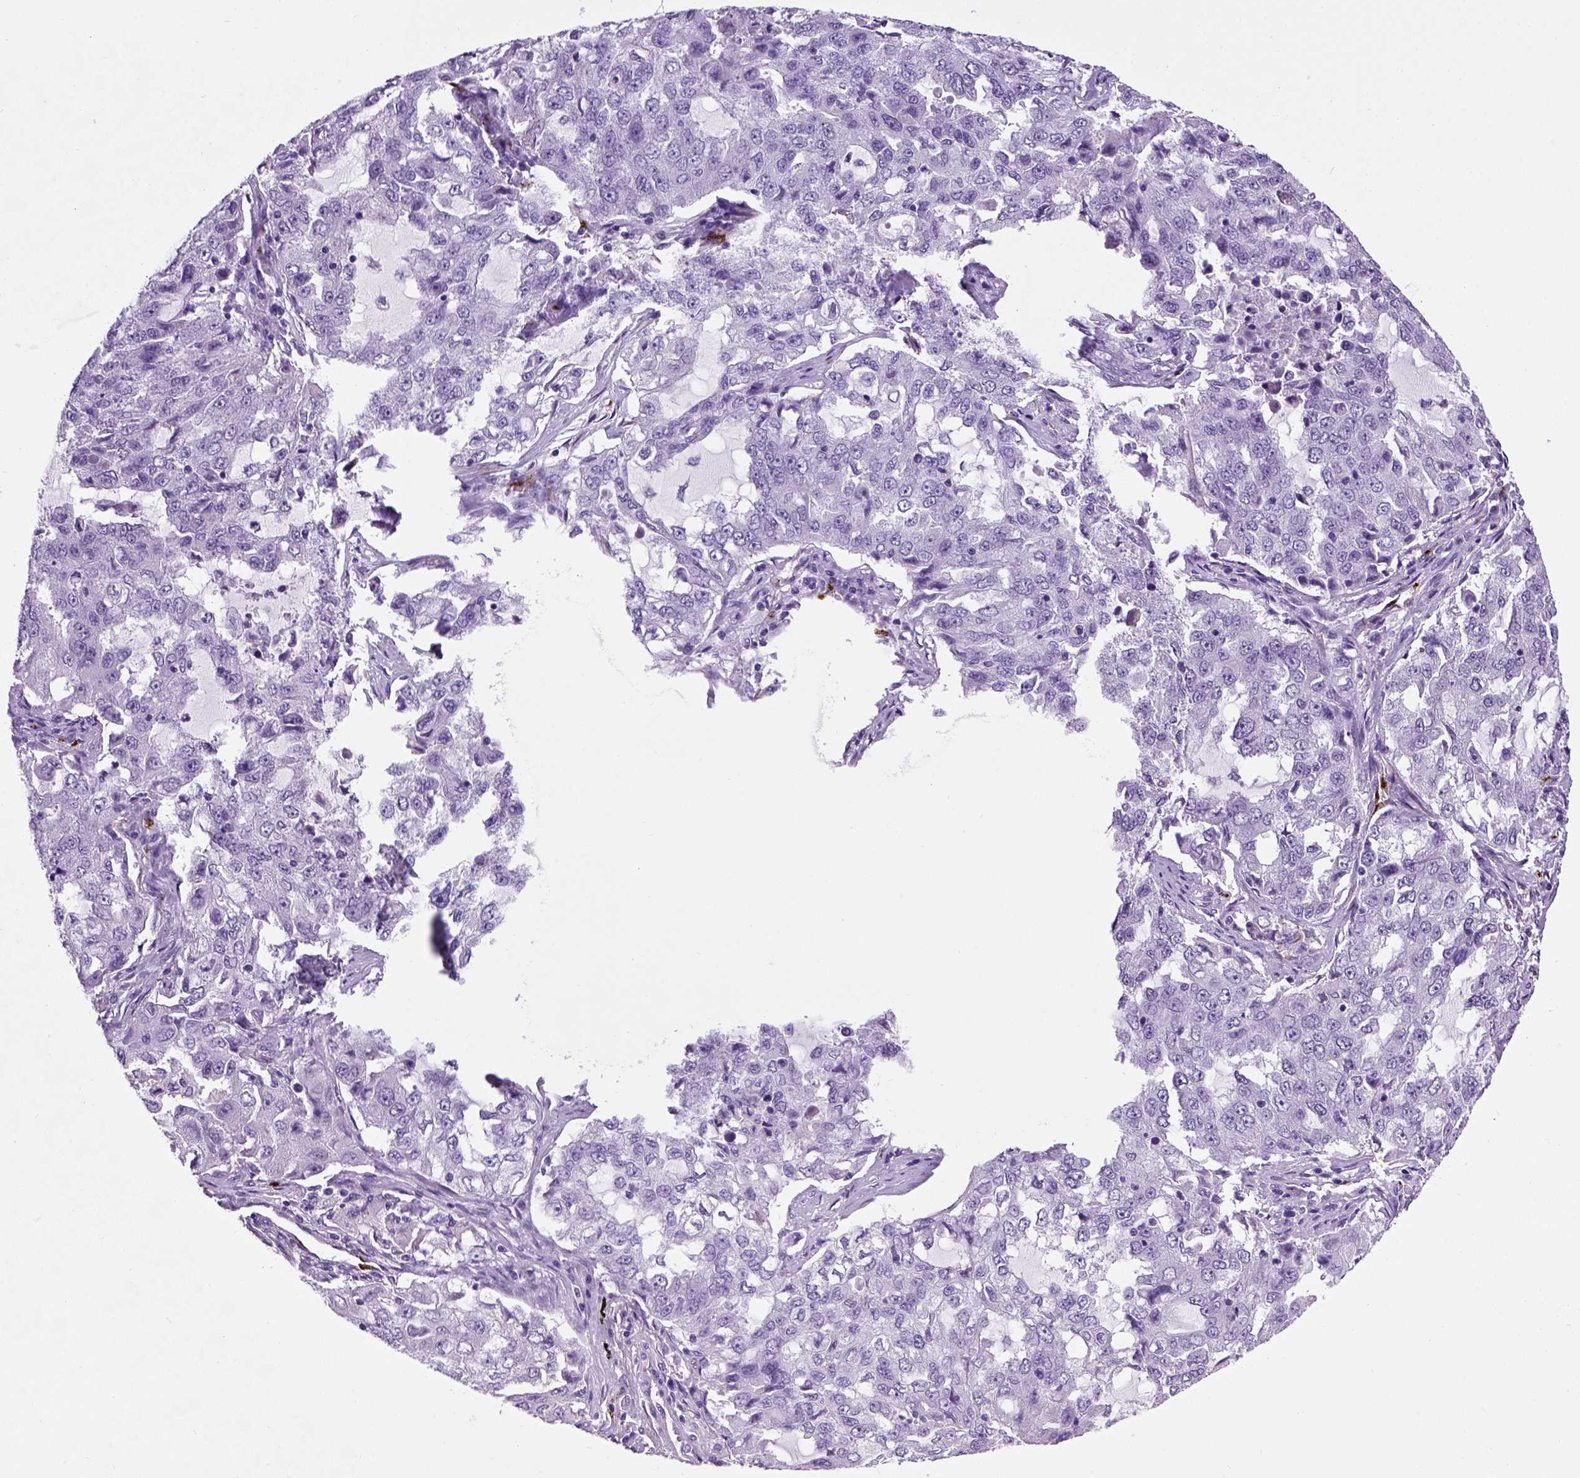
{"staining": {"intensity": "negative", "quantity": "none", "location": "none"}, "tissue": "lung cancer", "cell_type": "Tumor cells", "image_type": "cancer", "snomed": [{"axis": "morphology", "description": "Adenocarcinoma, NOS"}, {"axis": "topography", "description": "Lung"}], "caption": "Tumor cells show no significant protein positivity in lung cancer (adenocarcinoma).", "gene": "VWF", "patient": {"sex": "female", "age": 61}}